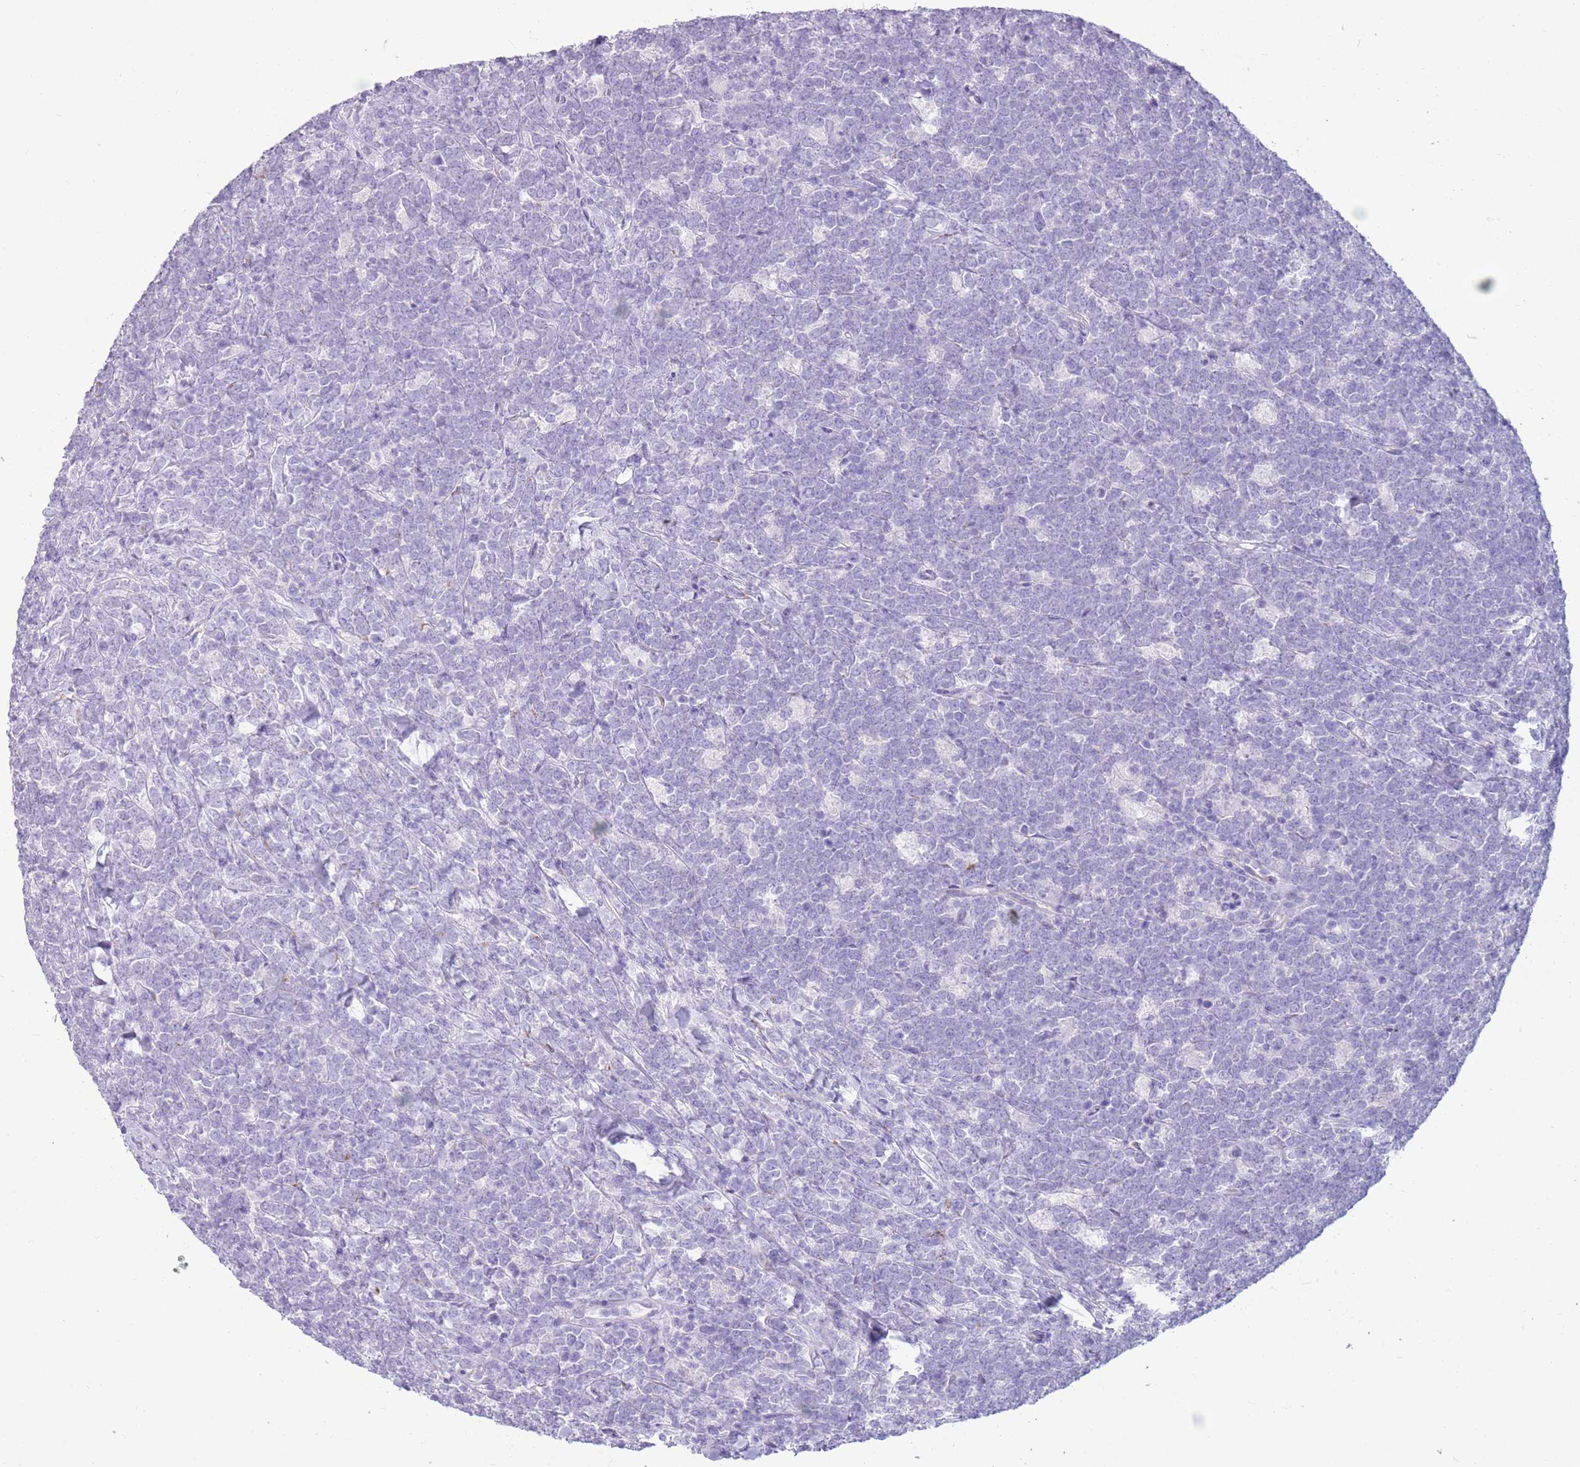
{"staining": {"intensity": "negative", "quantity": "none", "location": "none"}, "tissue": "lymphoma", "cell_type": "Tumor cells", "image_type": "cancer", "snomed": [{"axis": "morphology", "description": "Malignant lymphoma, non-Hodgkin's type, High grade"}, {"axis": "topography", "description": "Small intestine"}], "caption": "Tumor cells are negative for brown protein staining in lymphoma. (Immunohistochemistry (ihc), brightfield microscopy, high magnification).", "gene": "LY6G5B", "patient": {"sex": "male", "age": 8}}